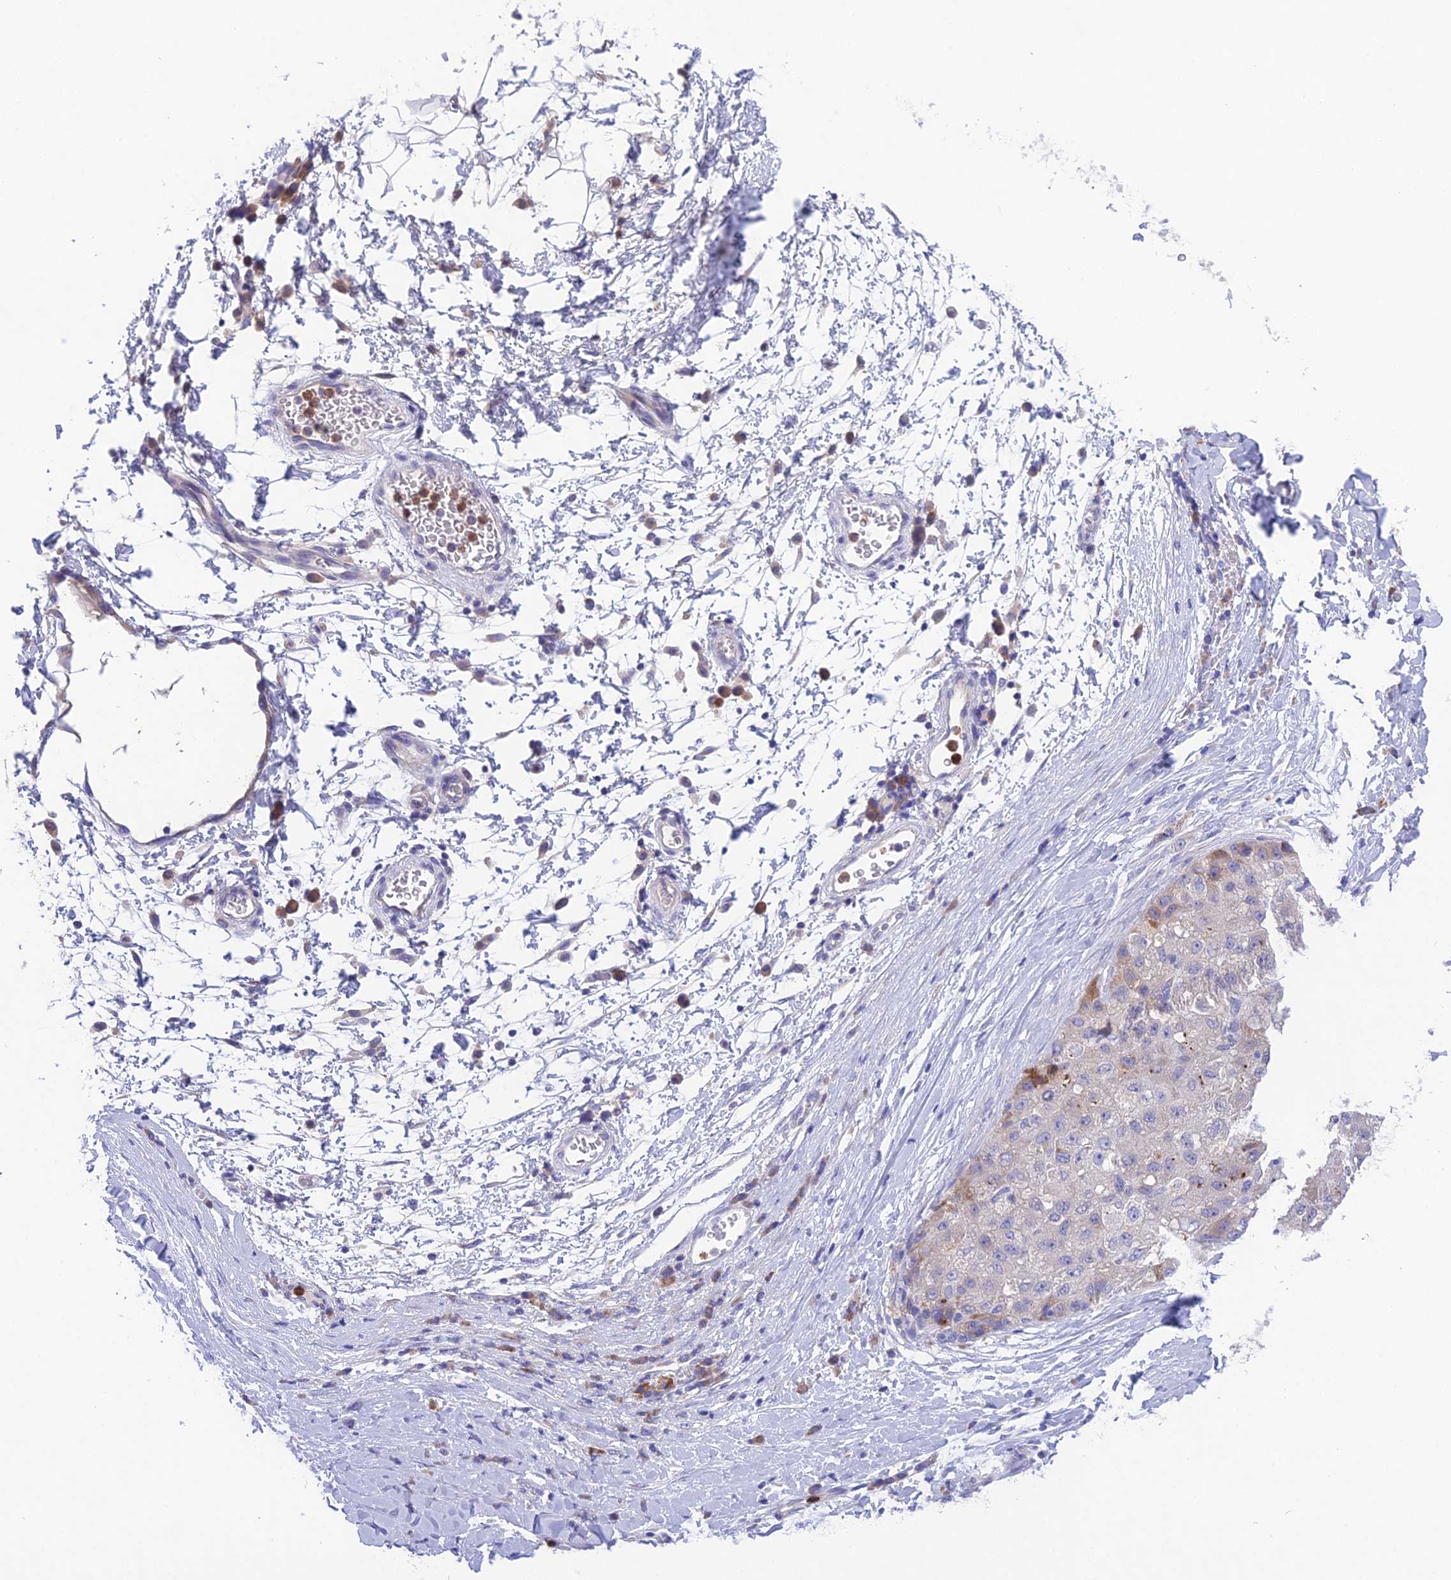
{"staining": {"intensity": "weak", "quantity": "<25%", "location": "cytoplasmic/membranous"}, "tissue": "liver cancer", "cell_type": "Tumor cells", "image_type": "cancer", "snomed": [{"axis": "morphology", "description": "Carcinoma, Hepatocellular, NOS"}, {"axis": "topography", "description": "Liver"}], "caption": "Immunohistochemistry image of human hepatocellular carcinoma (liver) stained for a protein (brown), which reveals no expression in tumor cells.", "gene": "KIAA0408", "patient": {"sex": "male", "age": 80}}